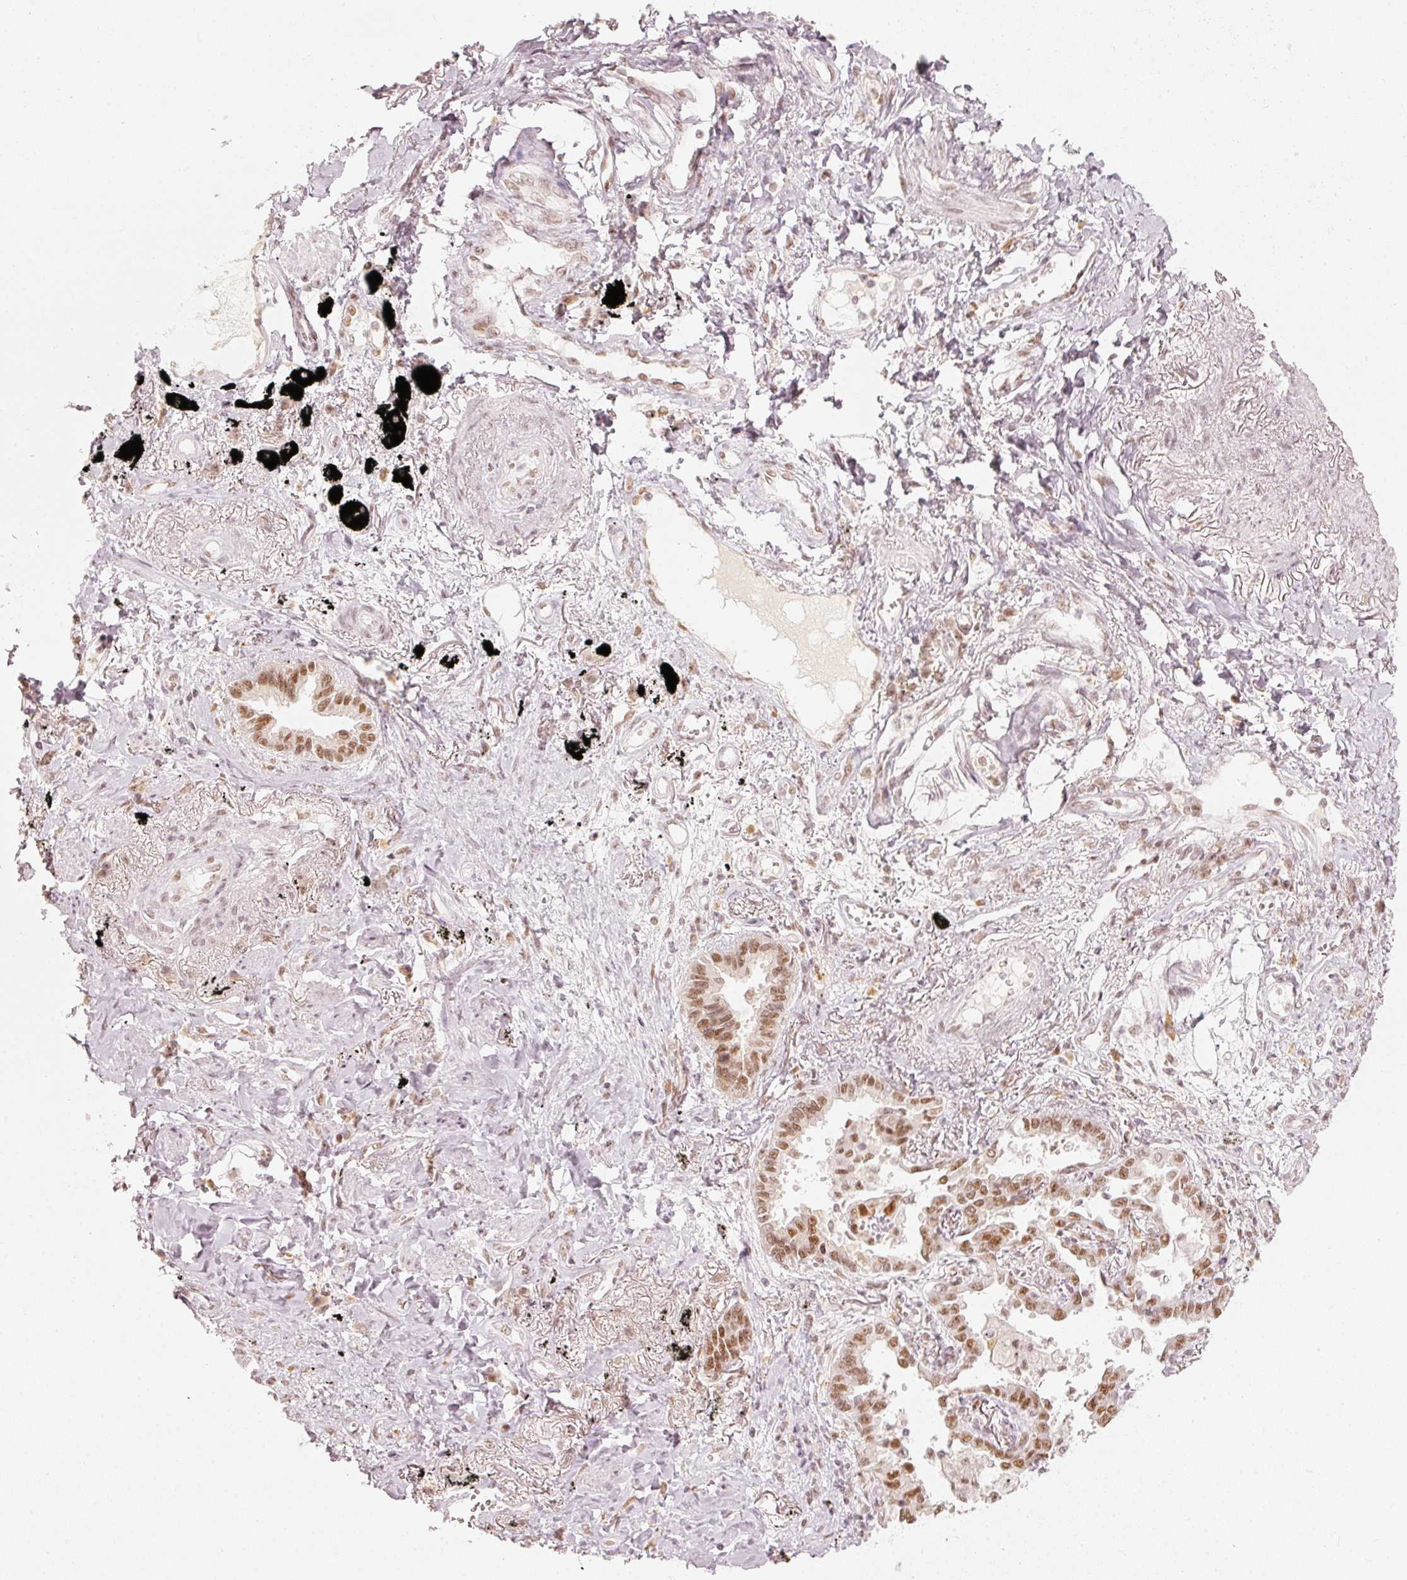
{"staining": {"intensity": "moderate", "quantity": ">75%", "location": "nuclear"}, "tissue": "lung cancer", "cell_type": "Tumor cells", "image_type": "cancer", "snomed": [{"axis": "morphology", "description": "Adenocarcinoma, NOS"}, {"axis": "topography", "description": "Lung"}], "caption": "Moderate nuclear positivity is identified in approximately >75% of tumor cells in lung adenocarcinoma. (Brightfield microscopy of DAB IHC at high magnification).", "gene": "PPP1R10", "patient": {"sex": "male", "age": 67}}